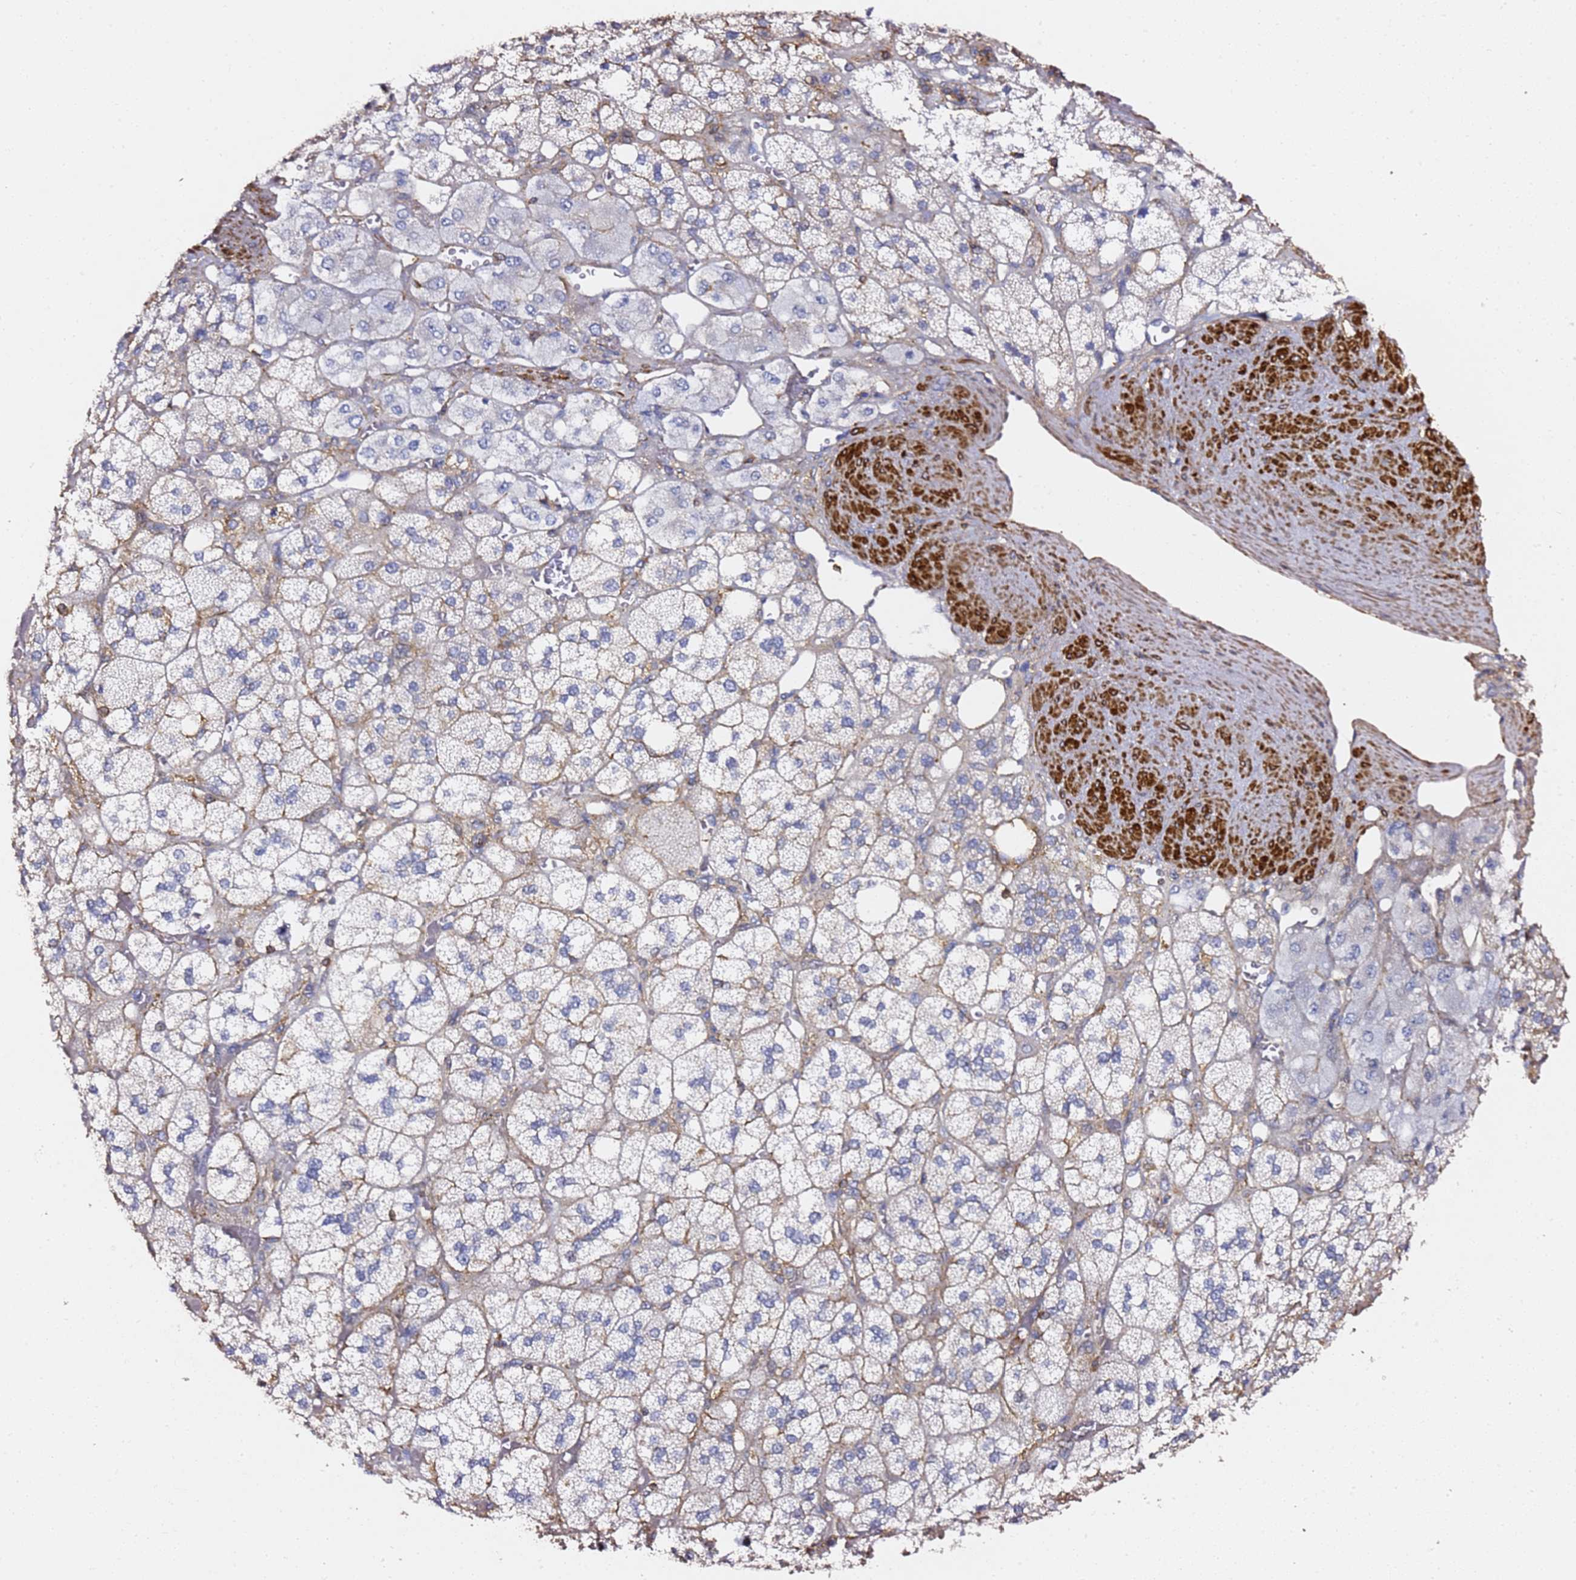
{"staining": {"intensity": "moderate", "quantity": "25%-75%", "location": "cytoplasmic/membranous"}, "tissue": "adrenal gland", "cell_type": "Glandular cells", "image_type": "normal", "snomed": [{"axis": "morphology", "description": "Normal tissue, NOS"}, {"axis": "topography", "description": "Adrenal gland"}], "caption": "IHC staining of benign adrenal gland, which reveals medium levels of moderate cytoplasmic/membranous positivity in approximately 25%-75% of glandular cells indicating moderate cytoplasmic/membranous protein staining. The staining was performed using DAB (3,3'-diaminobenzidine) (brown) for protein detection and nuclei were counterstained in hematoxylin (blue).", "gene": "ZFP36L2", "patient": {"sex": "male", "age": 61}}